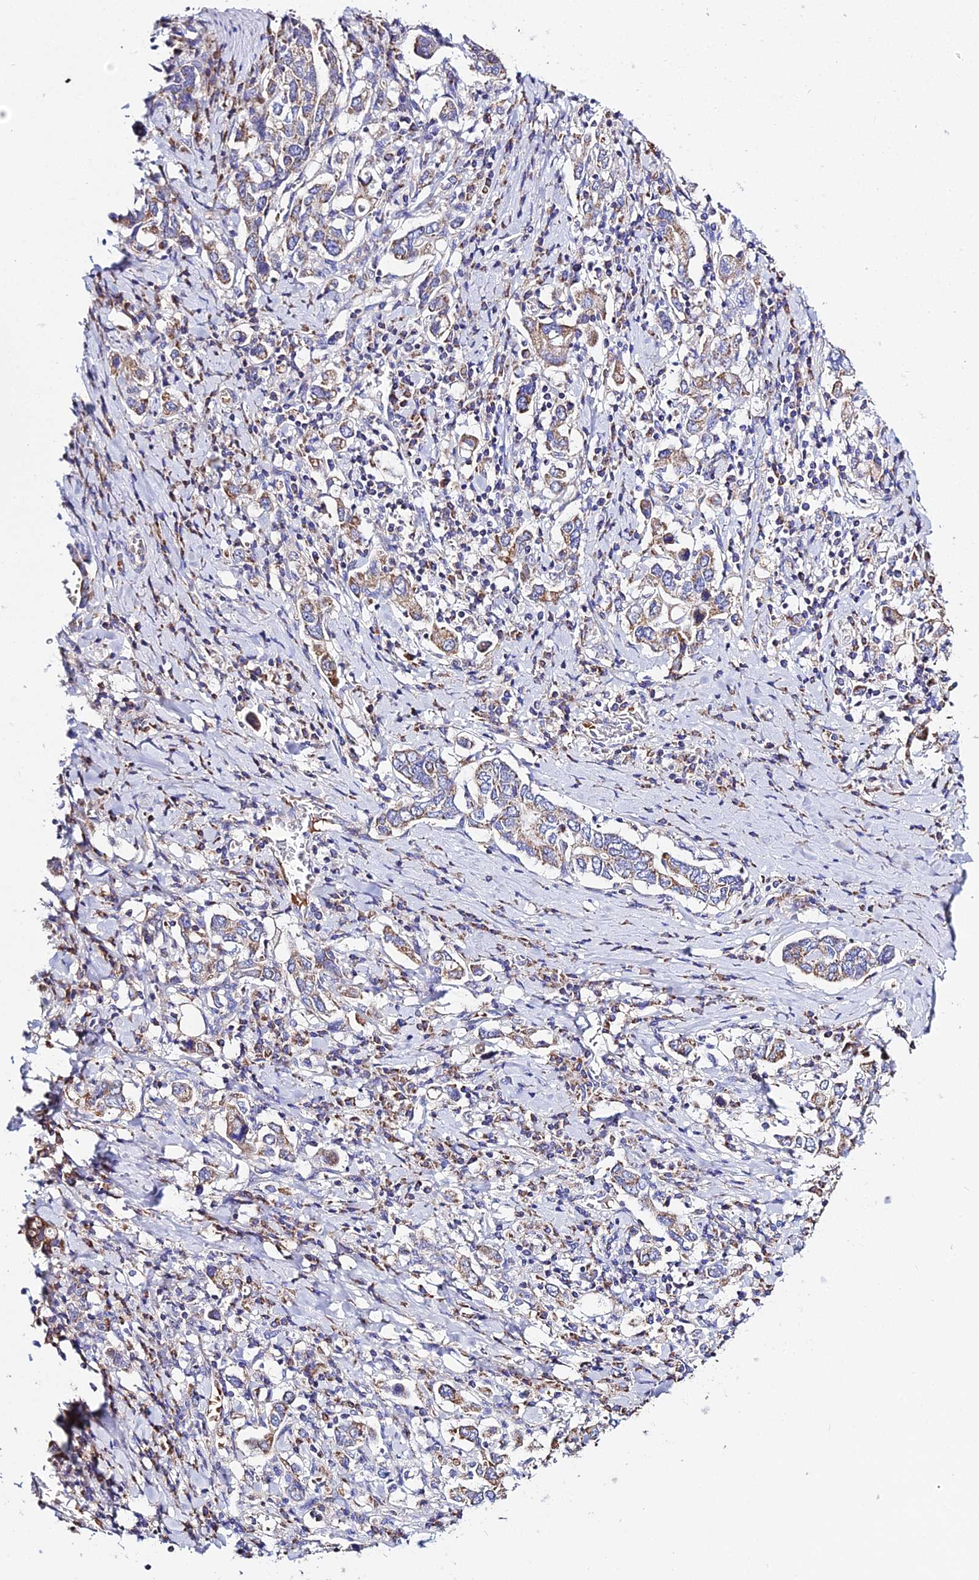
{"staining": {"intensity": "moderate", "quantity": ">75%", "location": "cytoplasmic/membranous"}, "tissue": "stomach cancer", "cell_type": "Tumor cells", "image_type": "cancer", "snomed": [{"axis": "morphology", "description": "Adenocarcinoma, NOS"}, {"axis": "topography", "description": "Stomach, upper"}, {"axis": "topography", "description": "Stomach"}], "caption": "A medium amount of moderate cytoplasmic/membranous staining is identified in approximately >75% of tumor cells in adenocarcinoma (stomach) tissue. The staining was performed using DAB, with brown indicating positive protein expression. Nuclei are stained blue with hematoxylin.", "gene": "TYW5", "patient": {"sex": "male", "age": 62}}